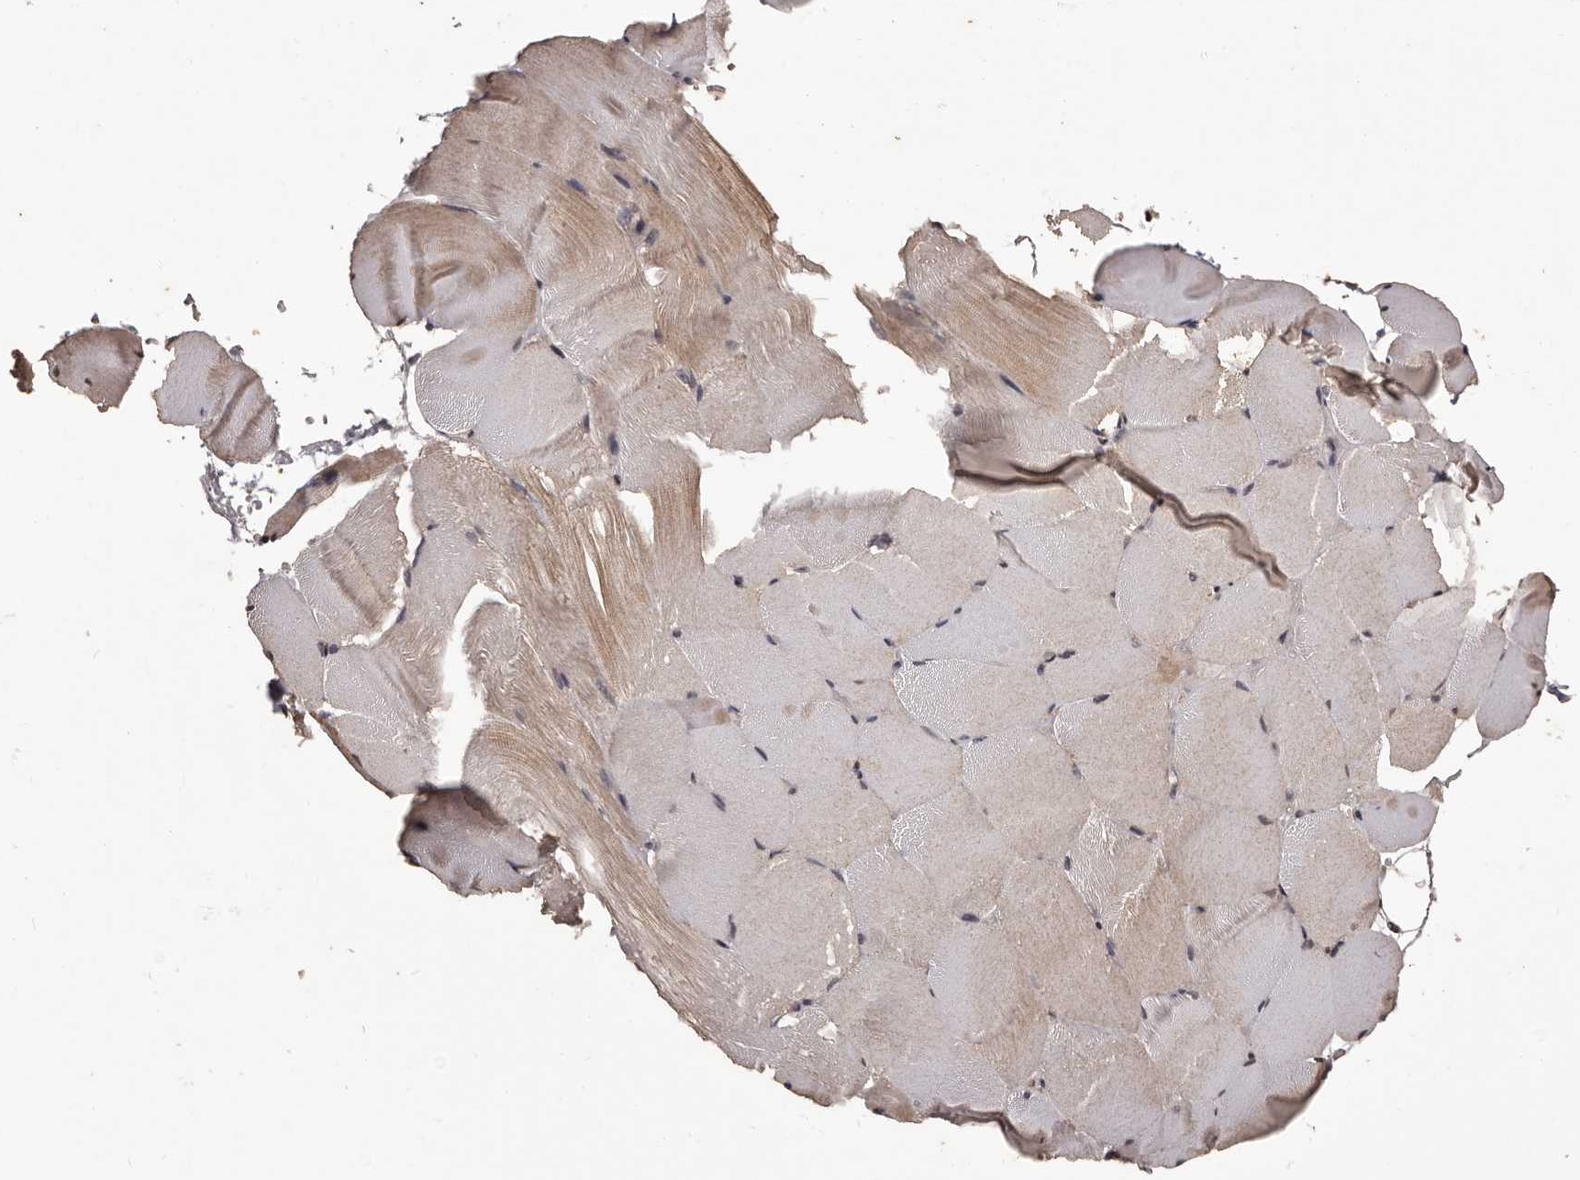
{"staining": {"intensity": "weak", "quantity": "25%-75%", "location": "cytoplasmic/membranous"}, "tissue": "skeletal muscle", "cell_type": "Myocytes", "image_type": "normal", "snomed": [{"axis": "morphology", "description": "Normal tissue, NOS"}, {"axis": "topography", "description": "Skeletal muscle"}, {"axis": "topography", "description": "Parathyroid gland"}], "caption": "A brown stain labels weak cytoplasmic/membranous positivity of a protein in myocytes of unremarkable human skeletal muscle. (Stains: DAB in brown, nuclei in blue, Microscopy: brightfield microscopy at high magnification).", "gene": "NAV1", "patient": {"sex": "female", "age": 37}}